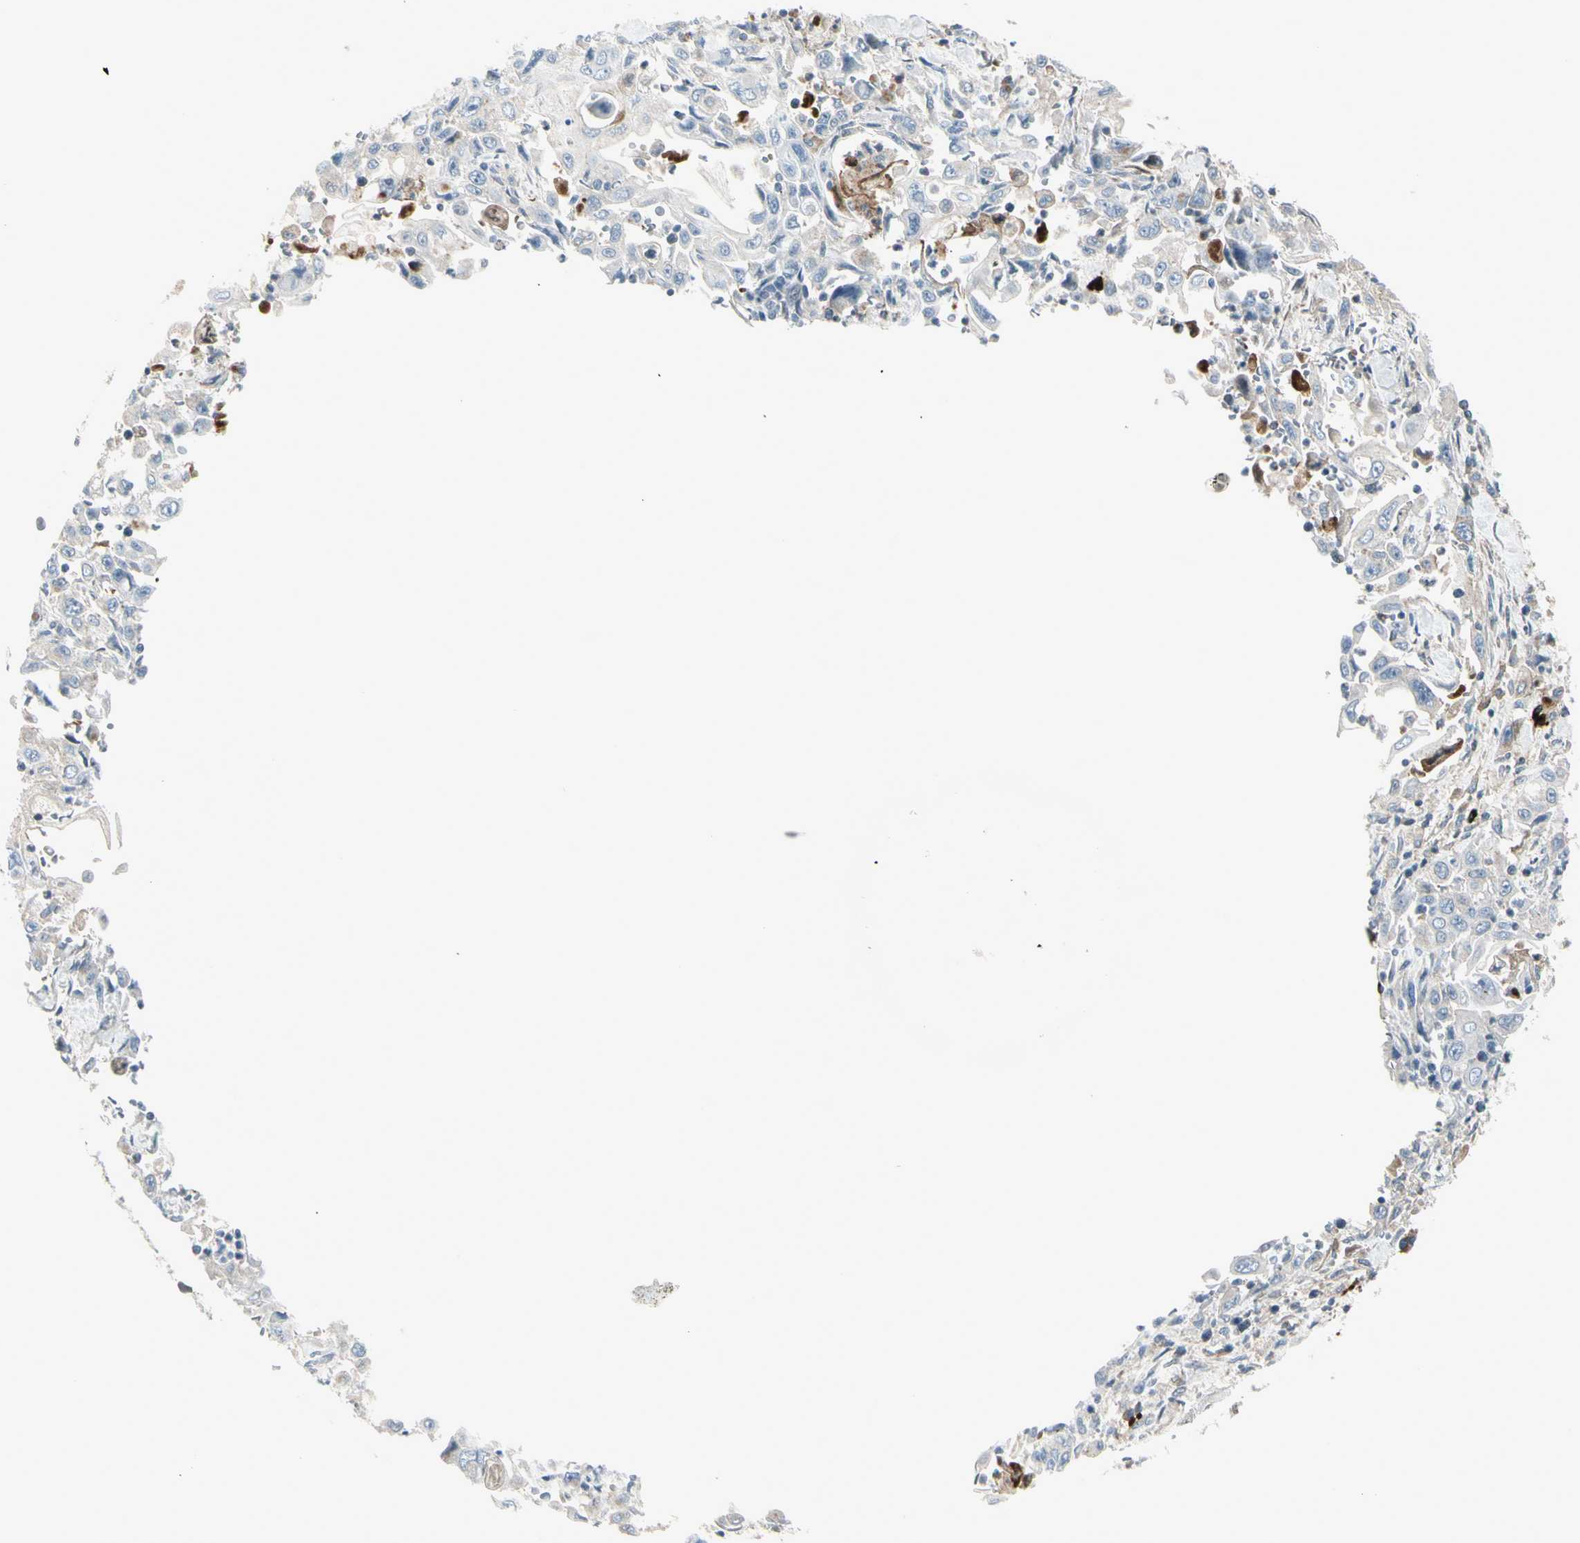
{"staining": {"intensity": "weak", "quantity": "25%-75%", "location": "cytoplasmic/membranous"}, "tissue": "pancreatic cancer", "cell_type": "Tumor cells", "image_type": "cancer", "snomed": [{"axis": "morphology", "description": "Adenocarcinoma, NOS"}, {"axis": "topography", "description": "Pancreas"}], "caption": "IHC of human adenocarcinoma (pancreatic) displays low levels of weak cytoplasmic/membranous positivity in approximately 25%-75% of tumor cells.", "gene": "IGHG1", "patient": {"sex": "male", "age": 70}}